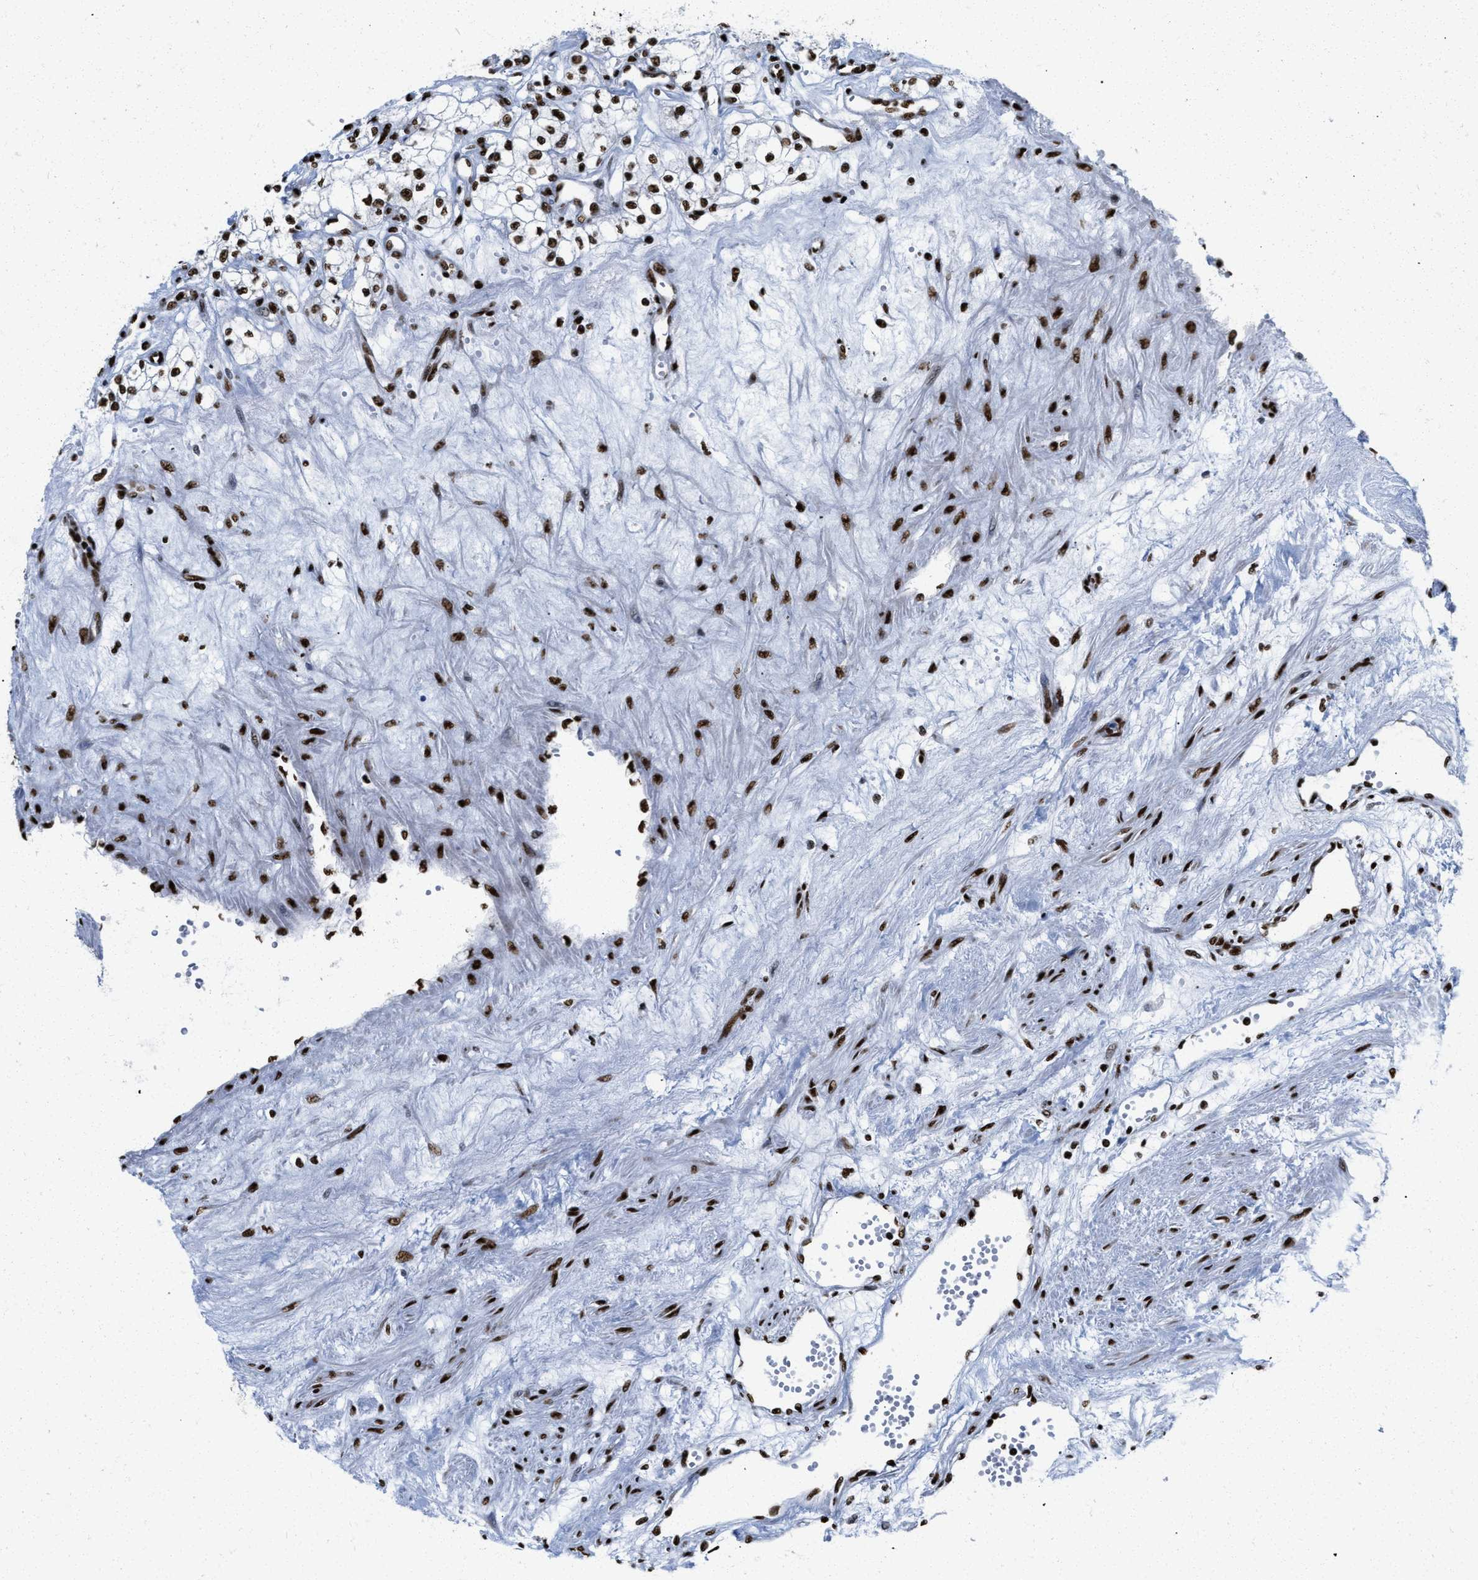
{"staining": {"intensity": "strong", "quantity": ">75%", "location": "nuclear"}, "tissue": "renal cancer", "cell_type": "Tumor cells", "image_type": "cancer", "snomed": [{"axis": "morphology", "description": "Adenocarcinoma, NOS"}, {"axis": "topography", "description": "Kidney"}], "caption": "Approximately >75% of tumor cells in human renal cancer reveal strong nuclear protein expression as visualized by brown immunohistochemical staining.", "gene": "CREB1", "patient": {"sex": "male", "age": 59}}